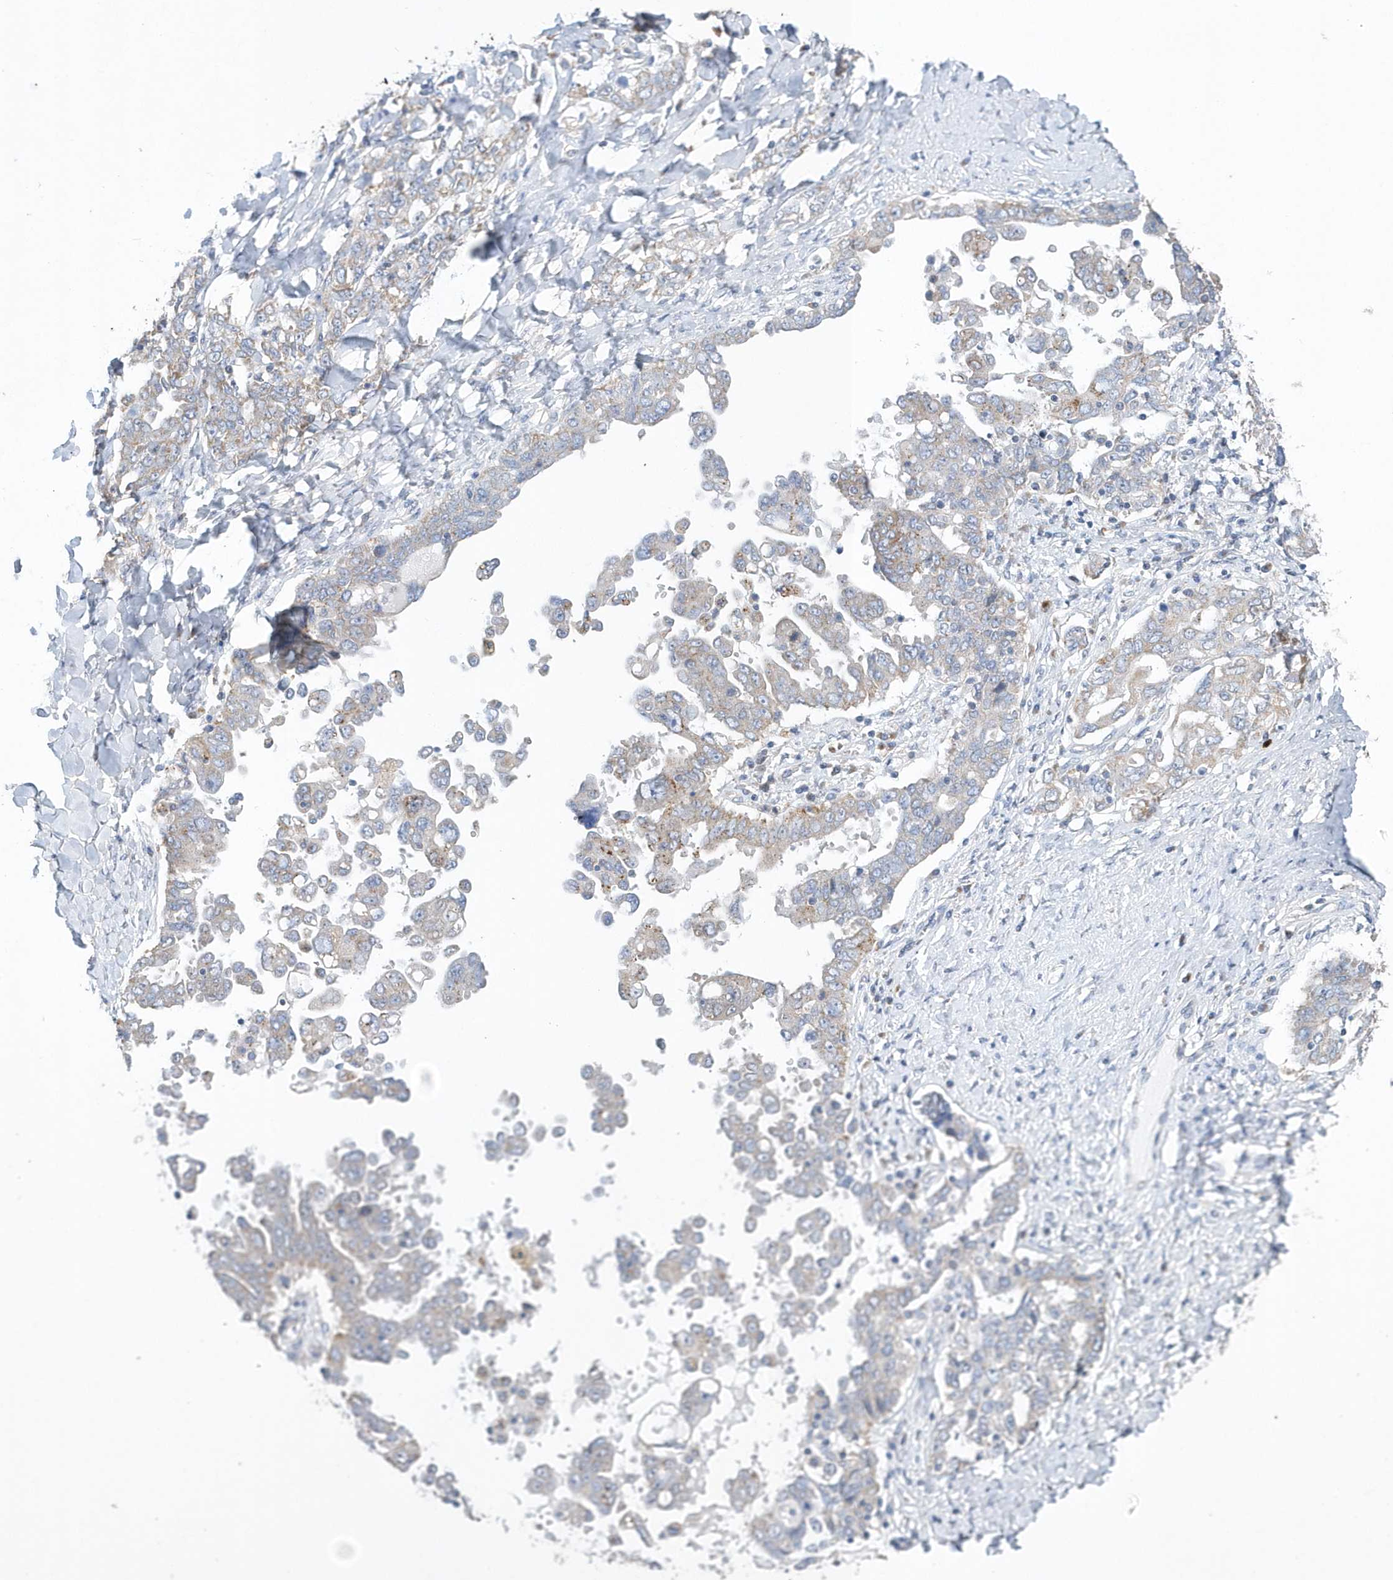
{"staining": {"intensity": "weak", "quantity": "25%-75%", "location": "cytoplasmic/membranous"}, "tissue": "ovarian cancer", "cell_type": "Tumor cells", "image_type": "cancer", "snomed": [{"axis": "morphology", "description": "Carcinoma, endometroid"}, {"axis": "topography", "description": "Ovary"}], "caption": "Ovarian cancer stained with immunohistochemistry demonstrates weak cytoplasmic/membranous expression in approximately 25%-75% of tumor cells. (Brightfield microscopy of DAB IHC at high magnification).", "gene": "SPATA5", "patient": {"sex": "female", "age": 62}}